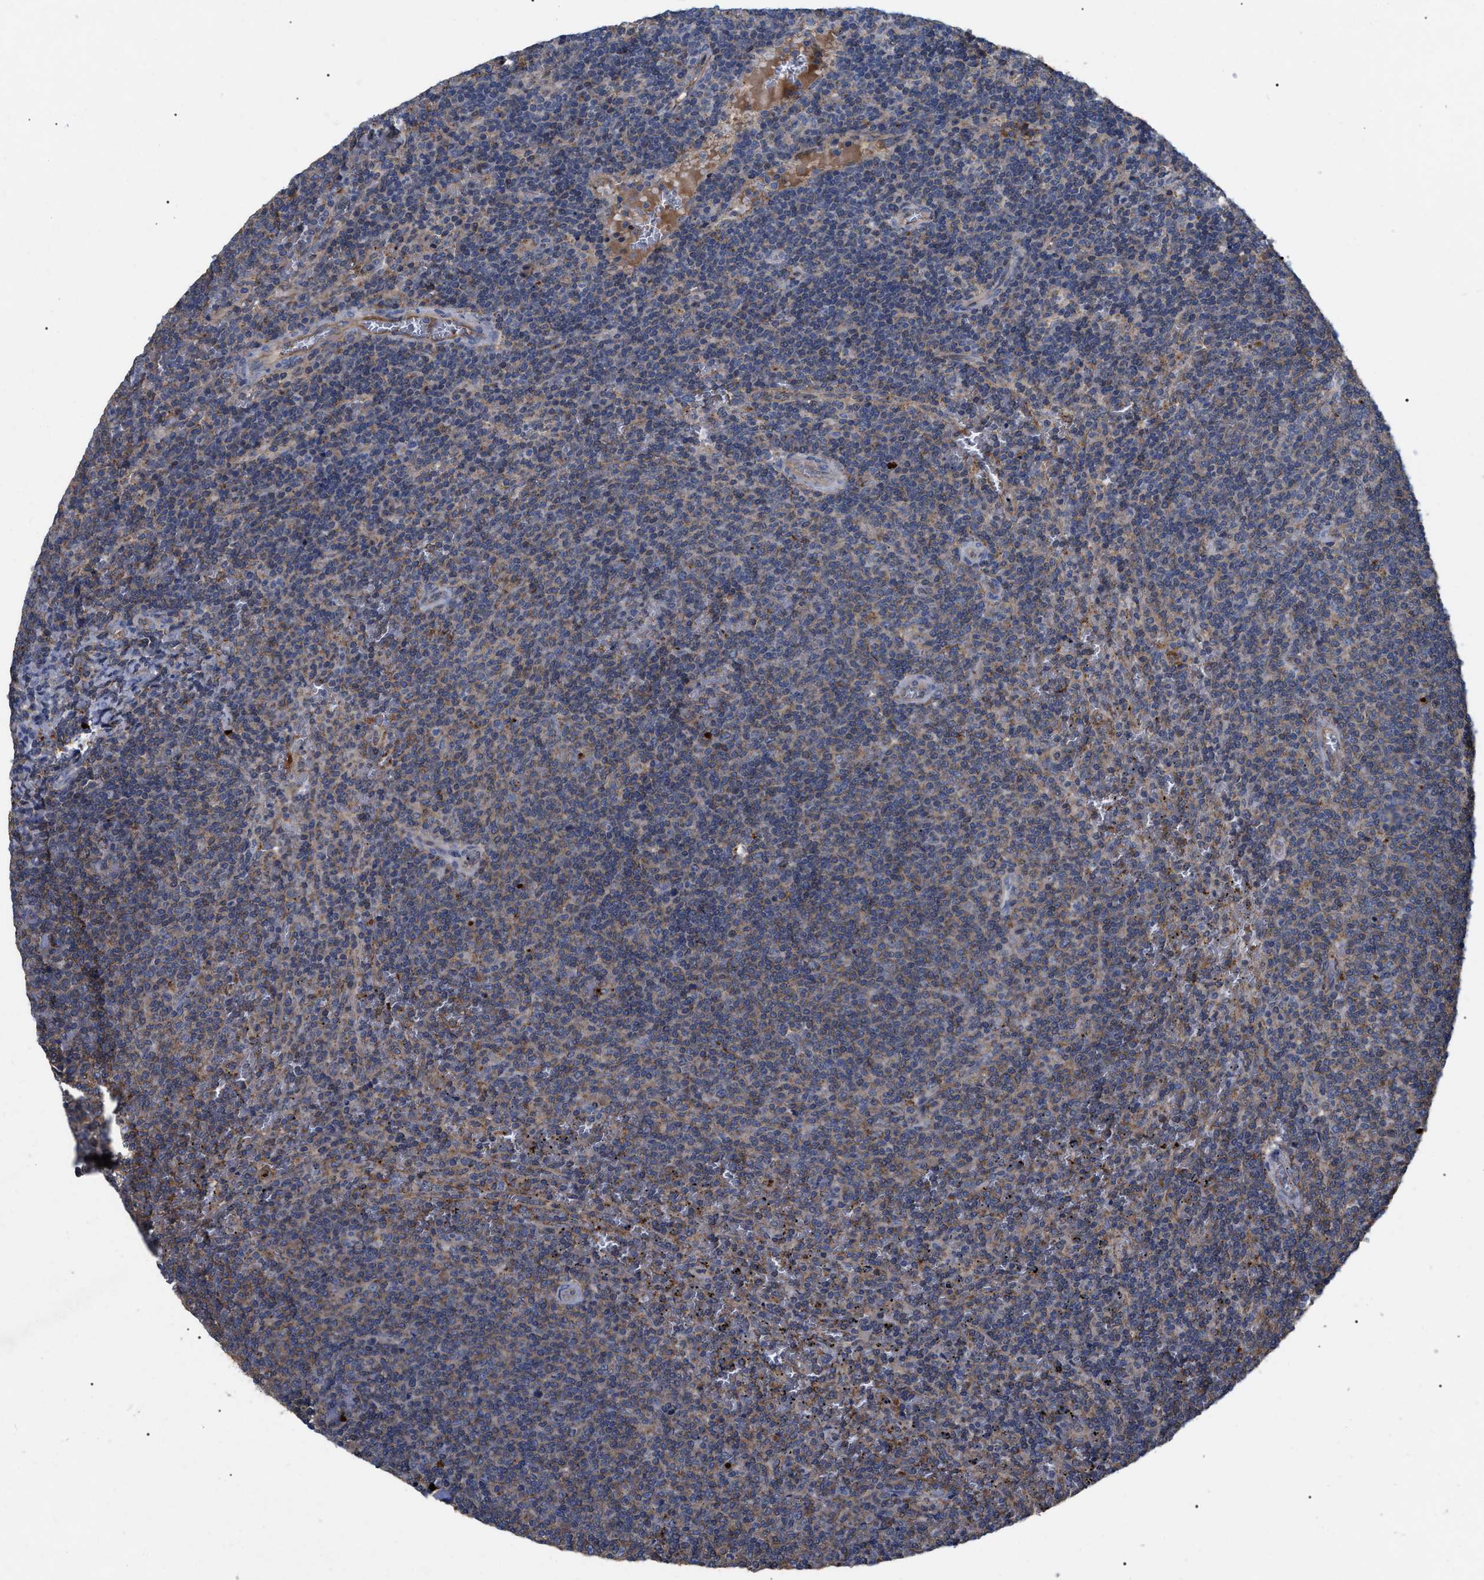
{"staining": {"intensity": "weak", "quantity": ">75%", "location": "cytoplasmic/membranous"}, "tissue": "lymphoma", "cell_type": "Tumor cells", "image_type": "cancer", "snomed": [{"axis": "morphology", "description": "Malignant lymphoma, non-Hodgkin's type, Low grade"}, {"axis": "topography", "description": "Spleen"}], "caption": "Weak cytoplasmic/membranous protein staining is identified in approximately >75% of tumor cells in lymphoma. The staining was performed using DAB to visualize the protein expression in brown, while the nuclei were stained in blue with hematoxylin (Magnification: 20x).", "gene": "FAM171A2", "patient": {"sex": "female", "age": 50}}